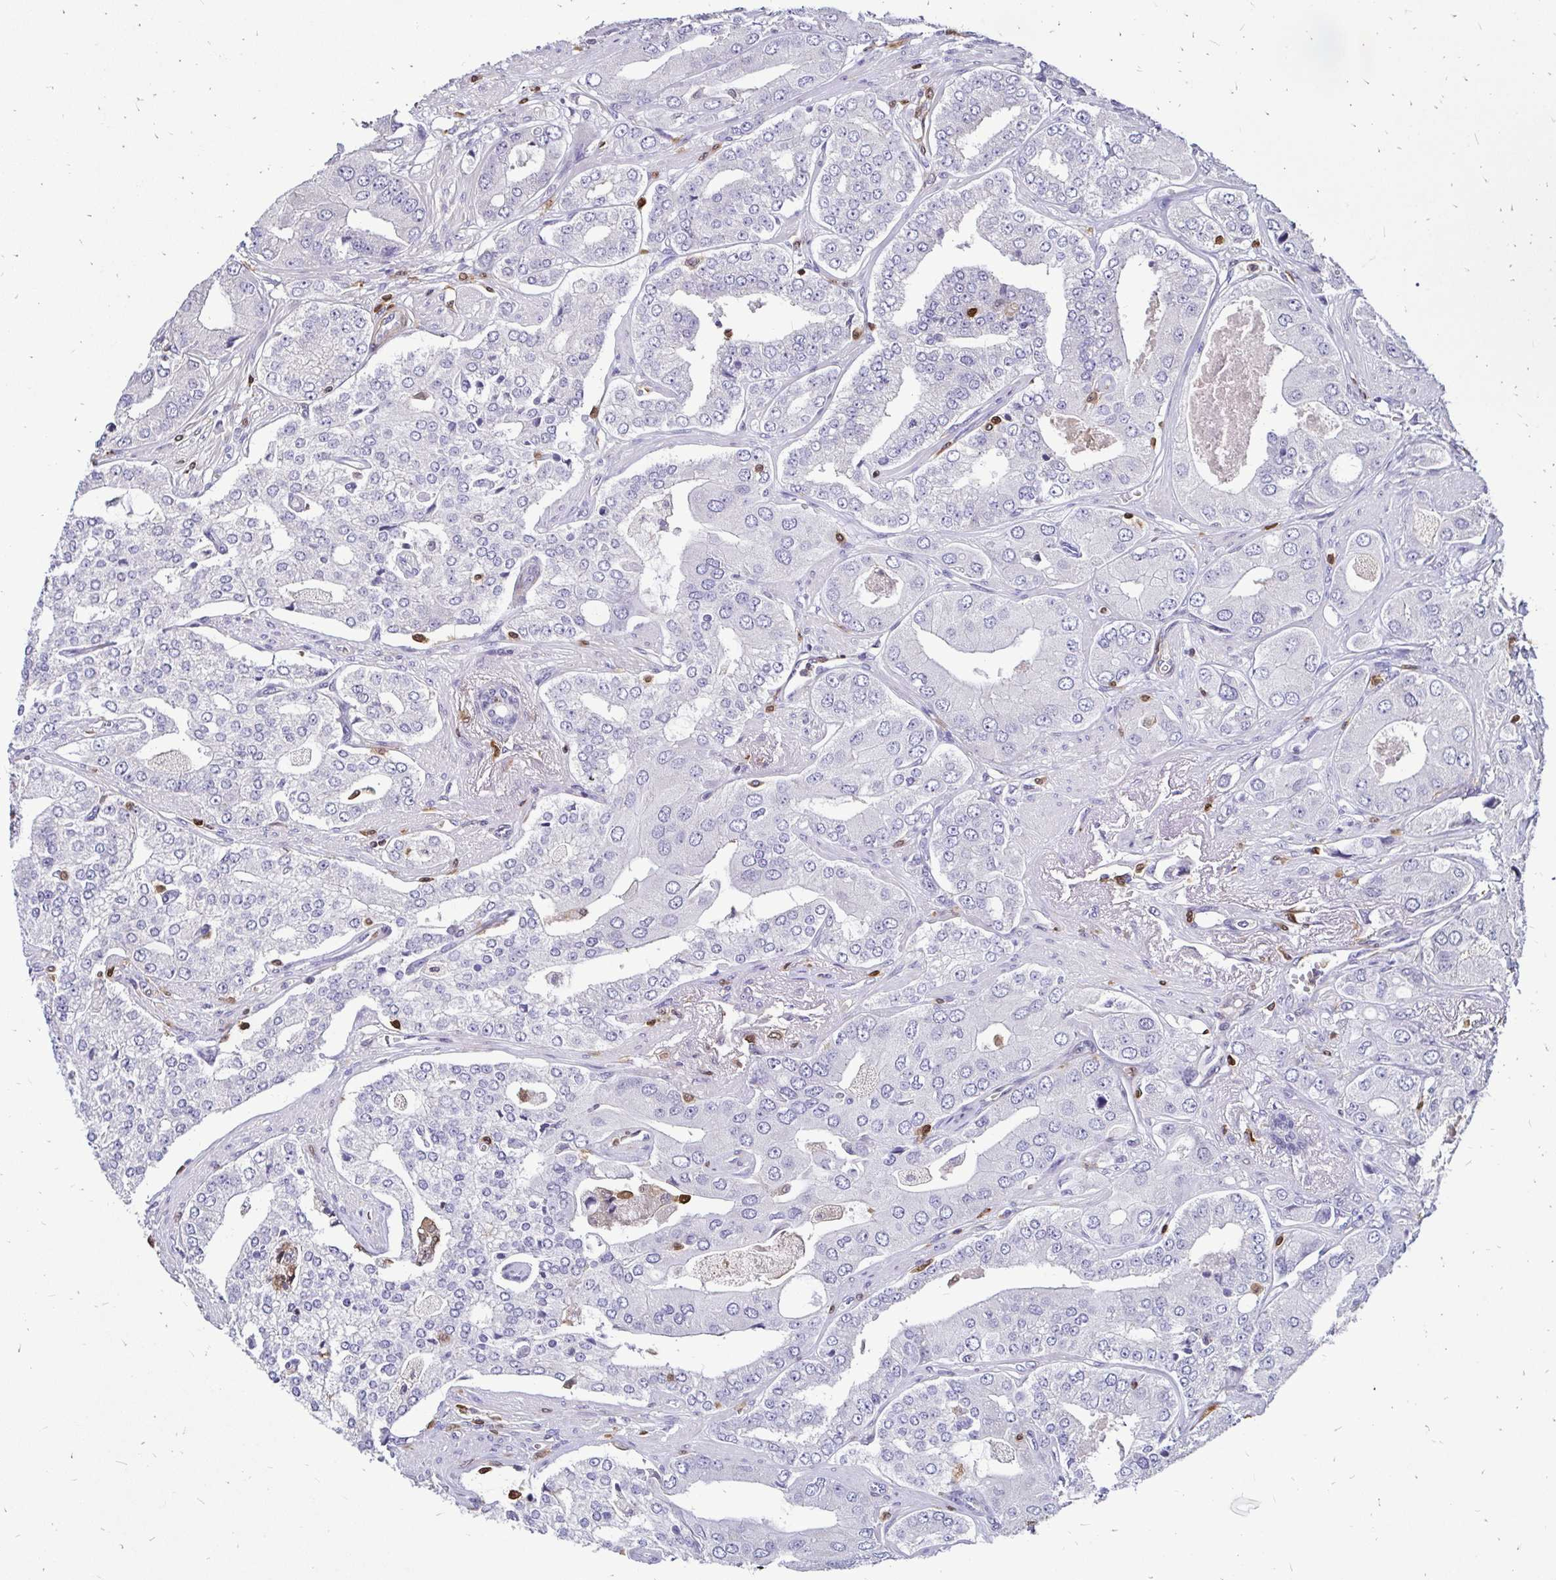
{"staining": {"intensity": "negative", "quantity": "none", "location": "none"}, "tissue": "prostate cancer", "cell_type": "Tumor cells", "image_type": "cancer", "snomed": [{"axis": "morphology", "description": "Adenocarcinoma, Low grade"}, {"axis": "topography", "description": "Prostate"}], "caption": "Tumor cells show no significant staining in low-grade adenocarcinoma (prostate).", "gene": "ZFP1", "patient": {"sex": "male", "age": 60}}